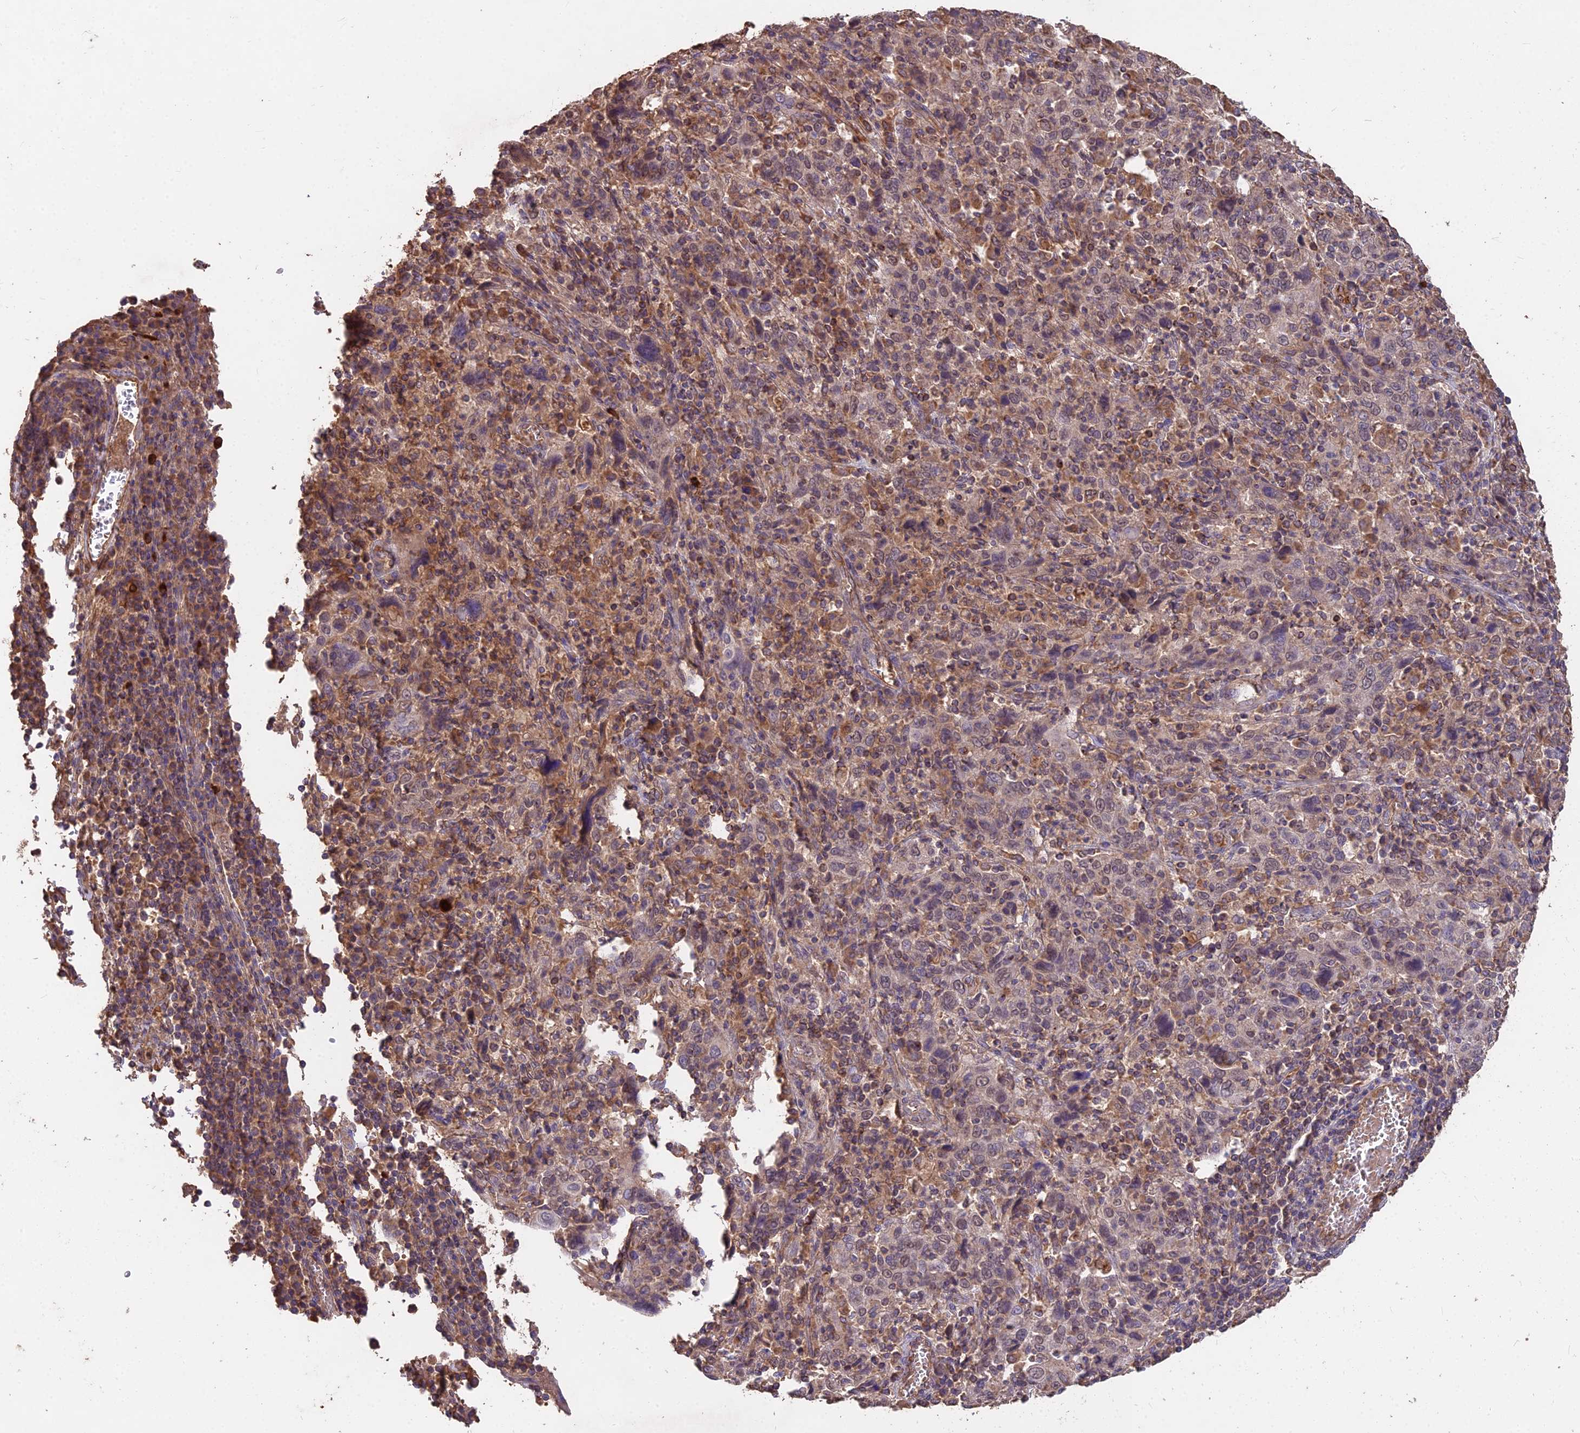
{"staining": {"intensity": "negative", "quantity": "none", "location": "none"}, "tissue": "cervical cancer", "cell_type": "Tumor cells", "image_type": "cancer", "snomed": [{"axis": "morphology", "description": "Squamous cell carcinoma, NOS"}, {"axis": "topography", "description": "Cervix"}], "caption": "Immunohistochemistry of human squamous cell carcinoma (cervical) reveals no positivity in tumor cells.", "gene": "CEMIP2", "patient": {"sex": "female", "age": 46}}